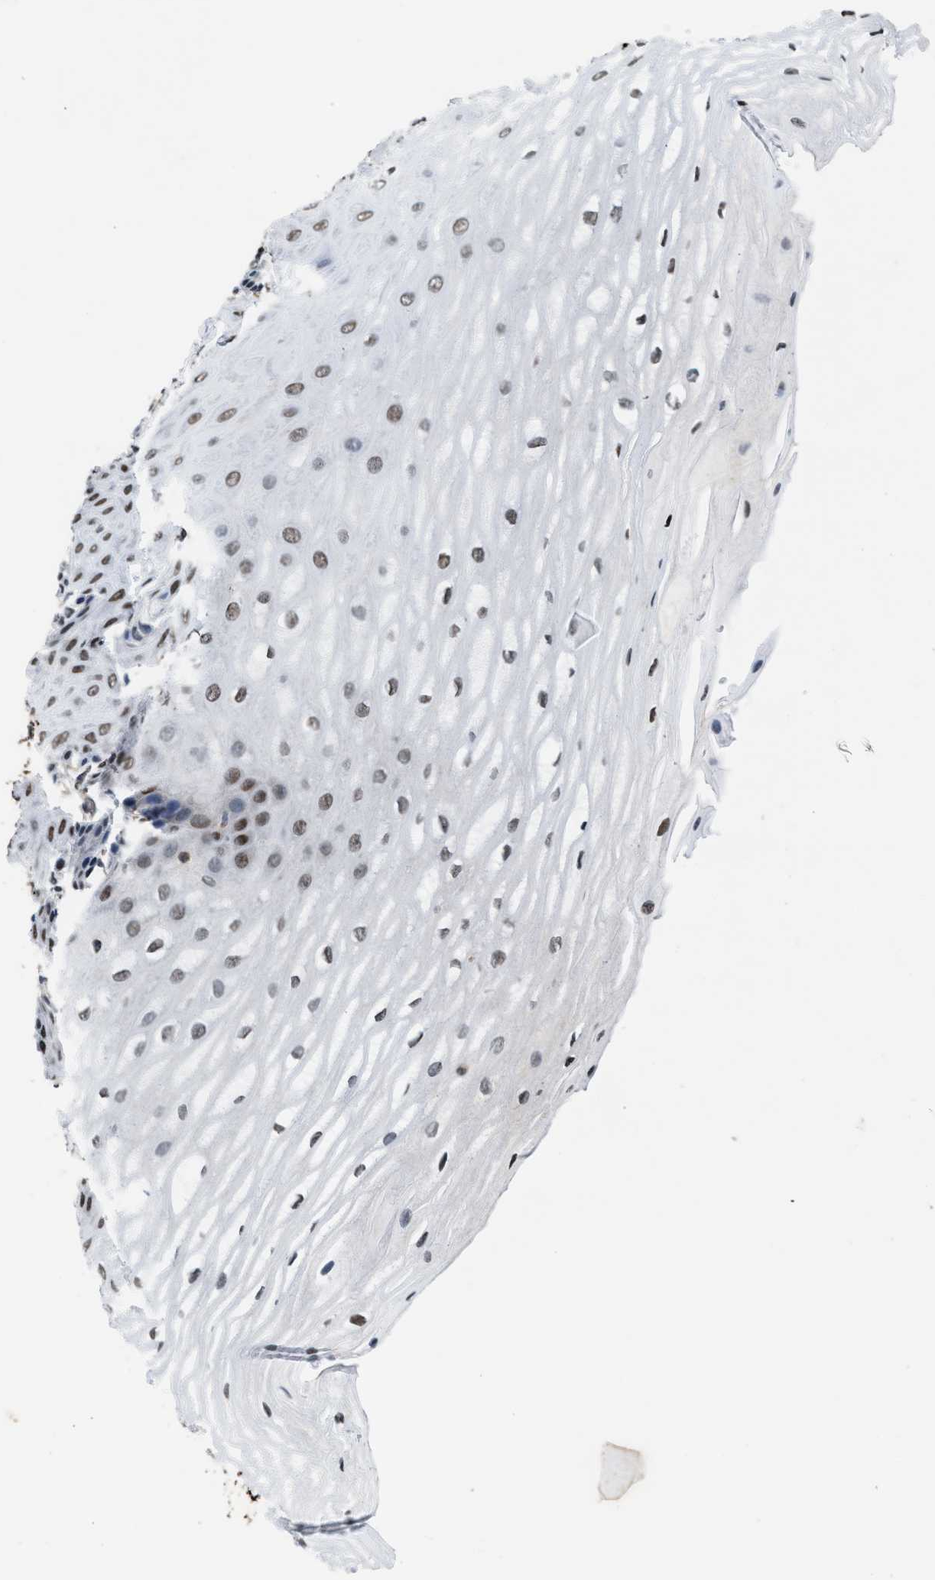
{"staining": {"intensity": "strong", "quantity": ">75%", "location": "nuclear"}, "tissue": "esophagus", "cell_type": "Squamous epithelial cells", "image_type": "normal", "snomed": [{"axis": "morphology", "description": "Normal tissue, NOS"}, {"axis": "topography", "description": "Esophagus"}], "caption": "High-magnification brightfield microscopy of normal esophagus stained with DAB (brown) and counterstained with hematoxylin (blue). squamous epithelial cells exhibit strong nuclear expression is identified in approximately>75% of cells.", "gene": "SAFB", "patient": {"sex": "male", "age": 54}}